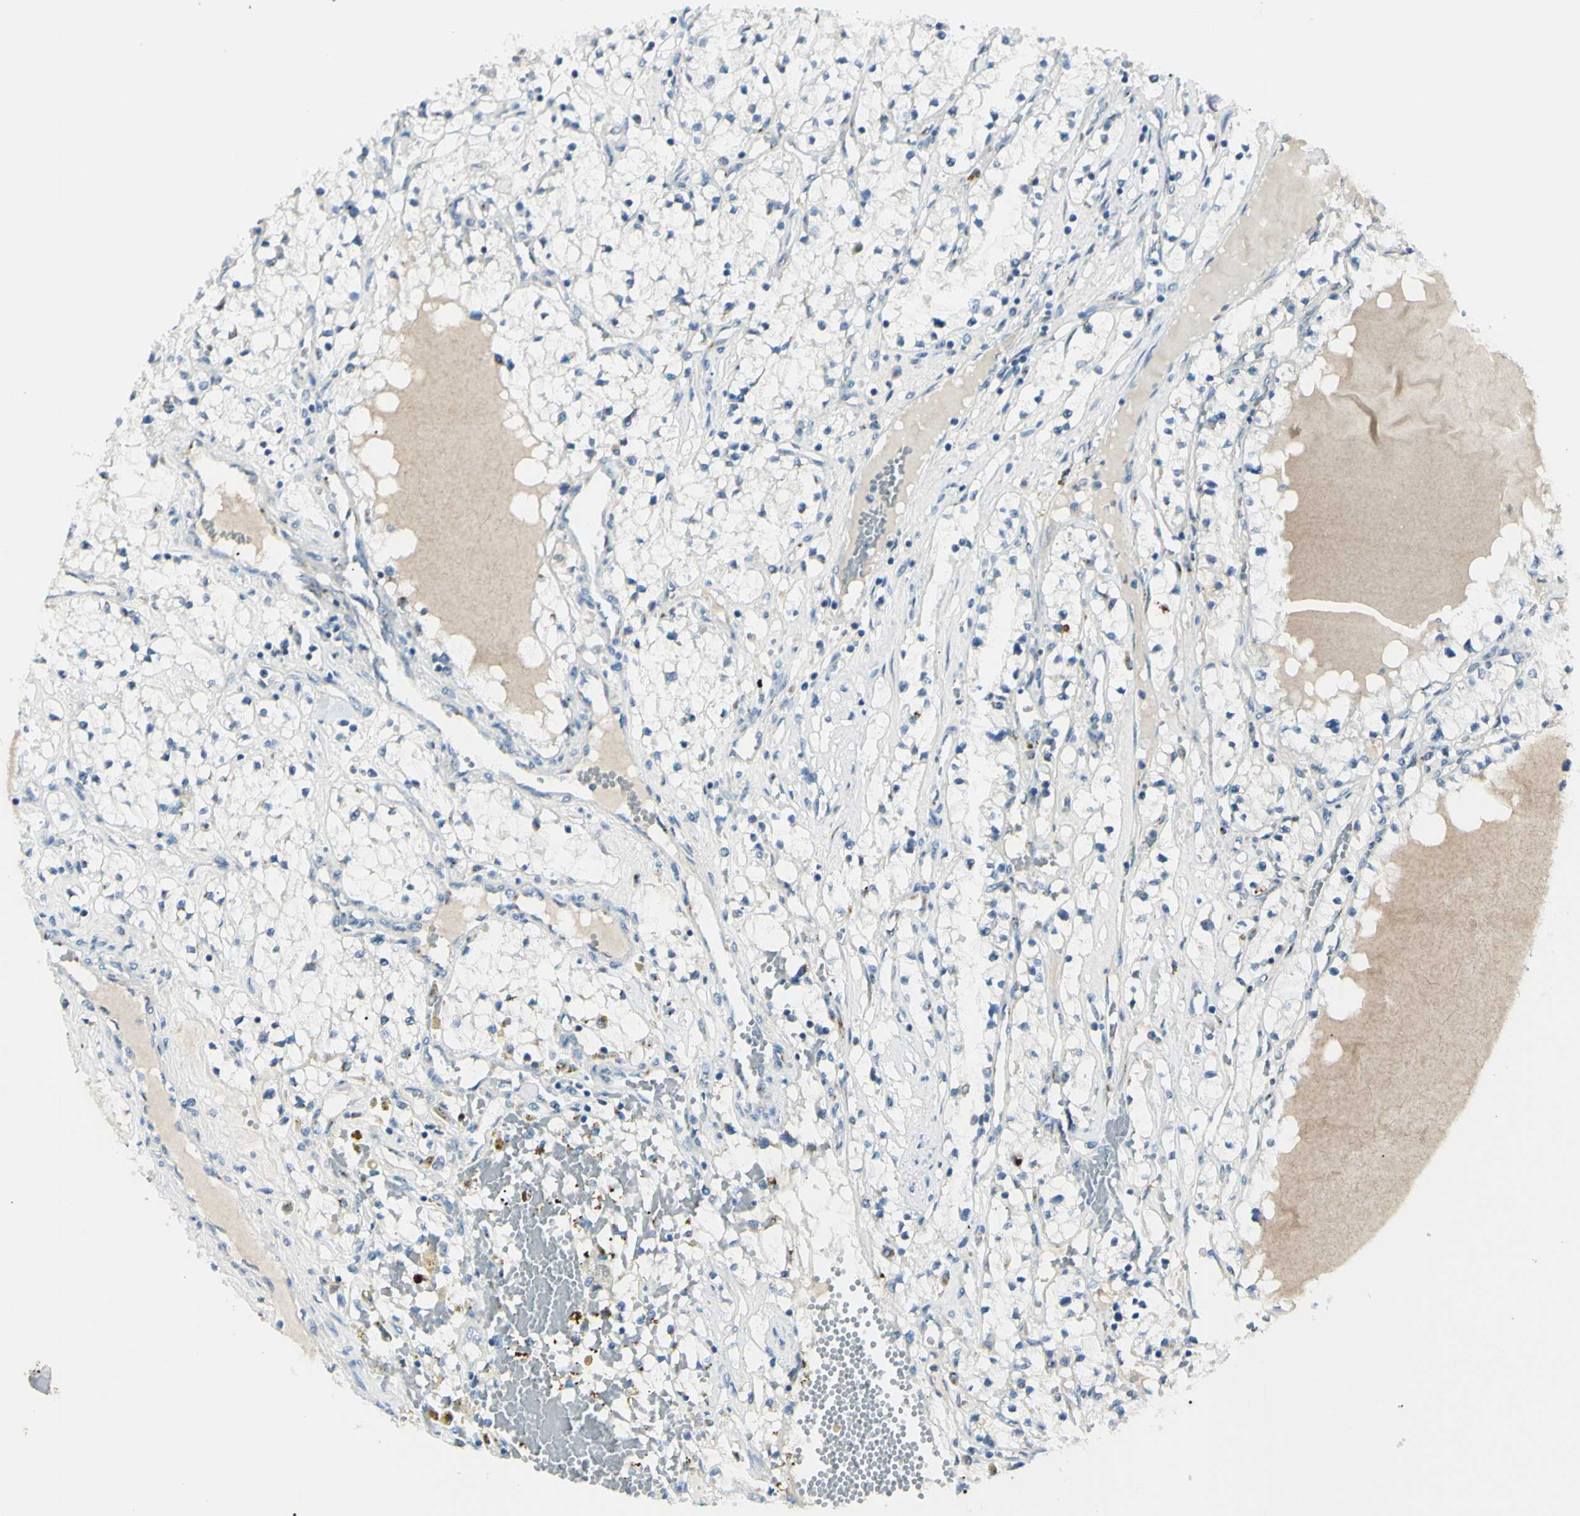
{"staining": {"intensity": "negative", "quantity": "none", "location": "none"}, "tissue": "renal cancer", "cell_type": "Tumor cells", "image_type": "cancer", "snomed": [{"axis": "morphology", "description": "Adenocarcinoma, NOS"}, {"axis": "topography", "description": "Kidney"}], "caption": "The photomicrograph displays no significant staining in tumor cells of renal cancer (adenocarcinoma).", "gene": "B4GALT1", "patient": {"sex": "male", "age": 68}}